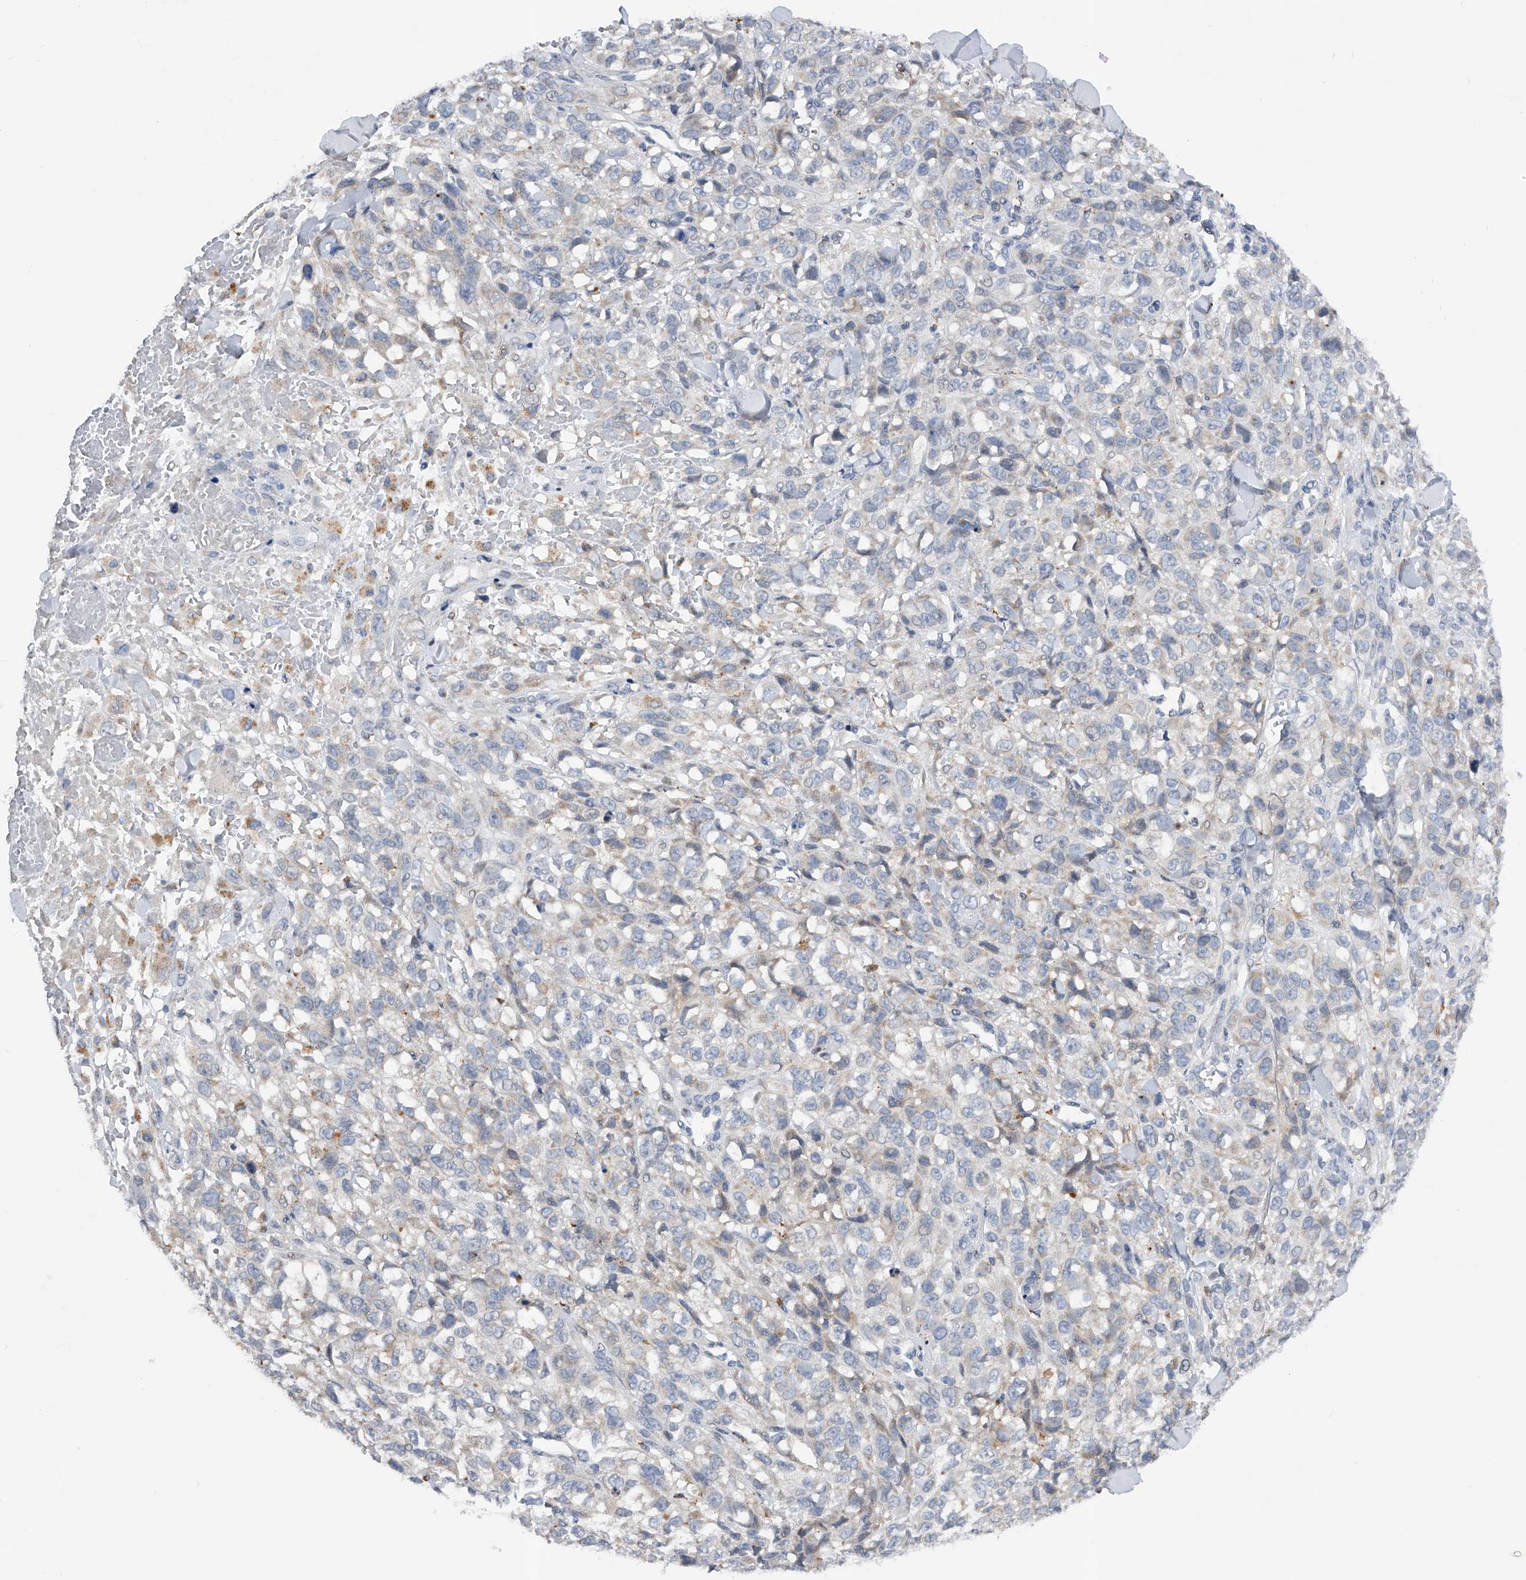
{"staining": {"intensity": "negative", "quantity": "none", "location": "none"}, "tissue": "melanoma", "cell_type": "Tumor cells", "image_type": "cancer", "snomed": [{"axis": "morphology", "description": "Malignant melanoma, Metastatic site"}, {"axis": "topography", "description": "Skin"}], "caption": "A high-resolution micrograph shows immunohistochemistry (IHC) staining of malignant melanoma (metastatic site), which shows no significant positivity in tumor cells. (DAB (3,3'-diaminobenzidine) immunohistochemistry (IHC) visualized using brightfield microscopy, high magnification).", "gene": "RWDD2A", "patient": {"sex": "female", "age": 72}}